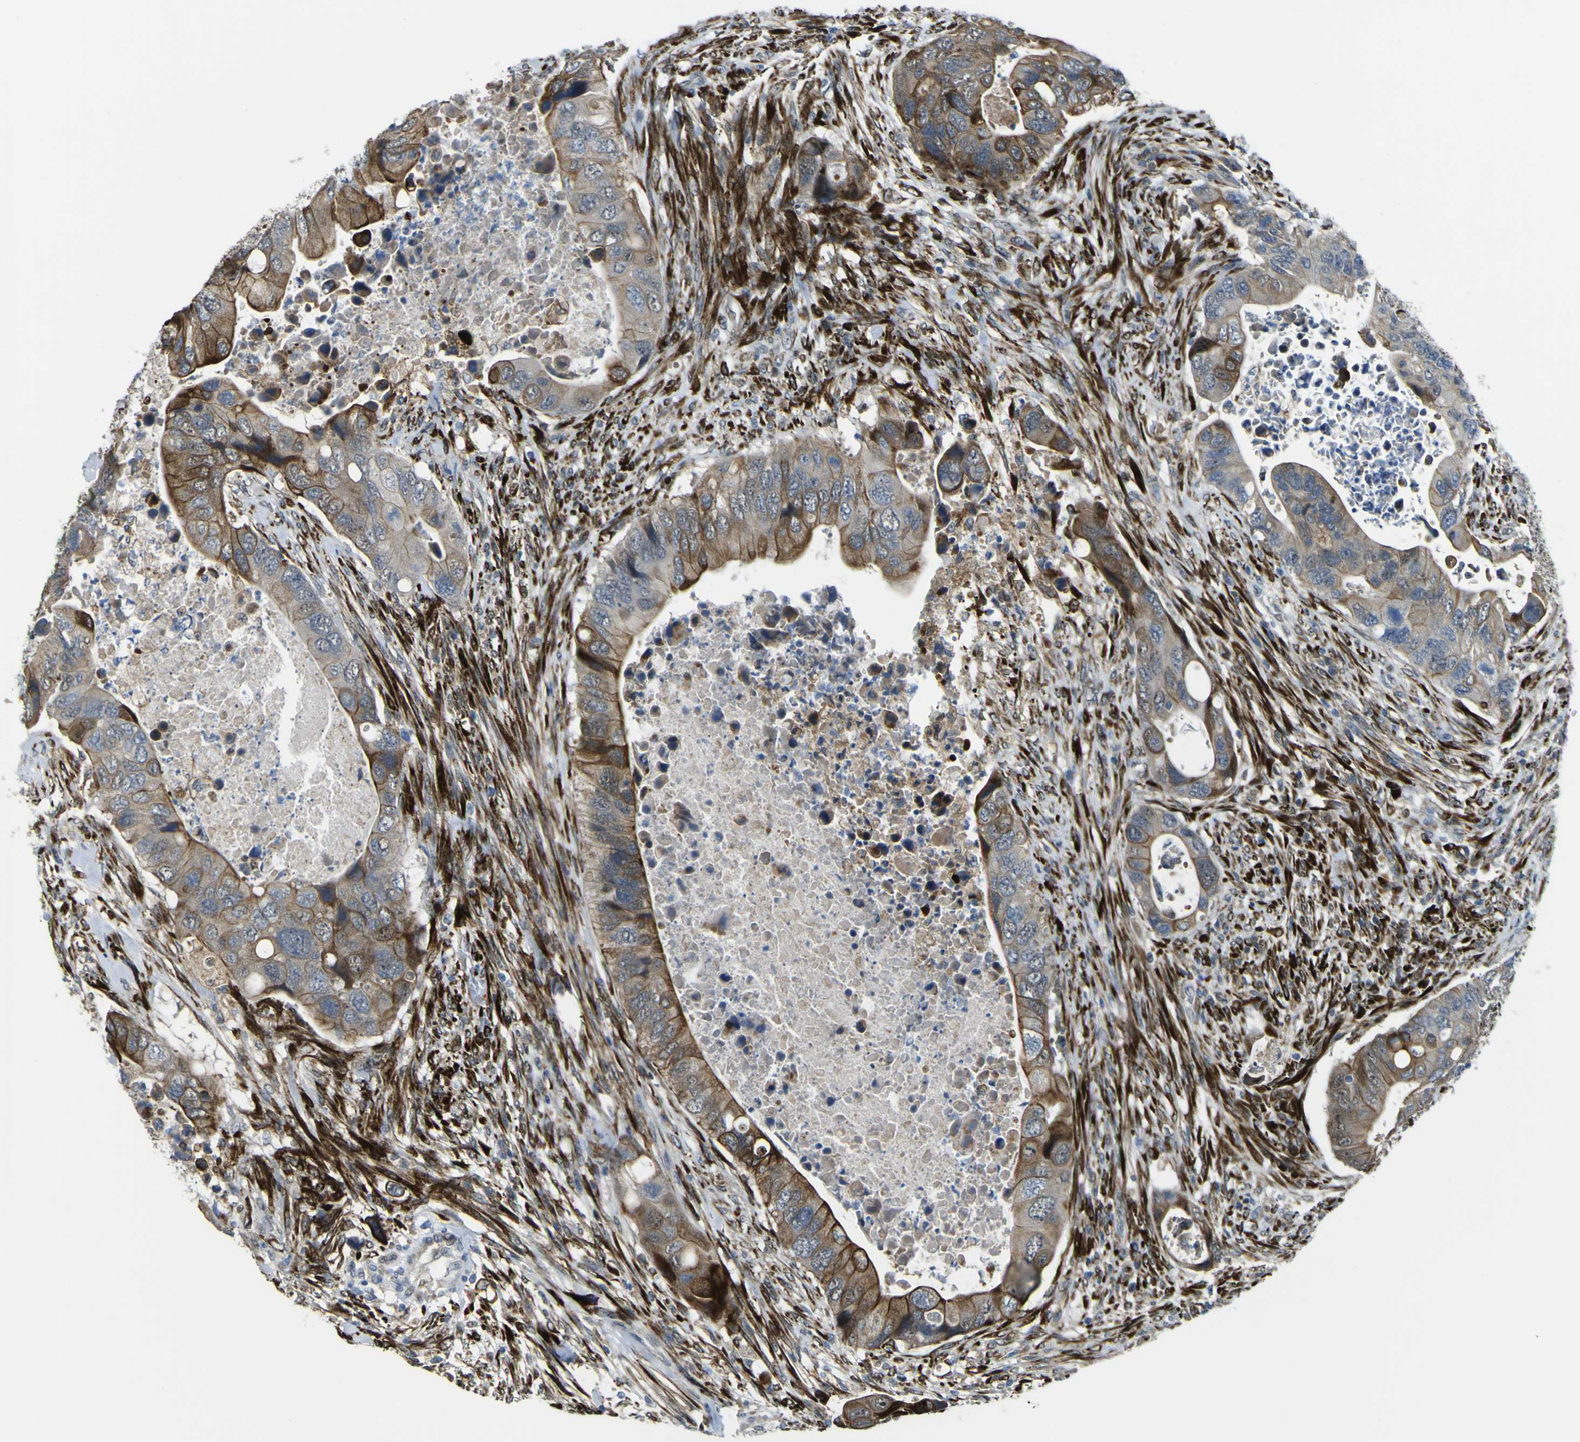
{"staining": {"intensity": "moderate", "quantity": ">75%", "location": "cytoplasmic/membranous"}, "tissue": "colorectal cancer", "cell_type": "Tumor cells", "image_type": "cancer", "snomed": [{"axis": "morphology", "description": "Adenocarcinoma, NOS"}, {"axis": "topography", "description": "Rectum"}], "caption": "This photomicrograph reveals colorectal cancer stained with immunohistochemistry (IHC) to label a protein in brown. The cytoplasmic/membranous of tumor cells show moderate positivity for the protein. Nuclei are counter-stained blue.", "gene": "LBHD1", "patient": {"sex": "female", "age": 57}}